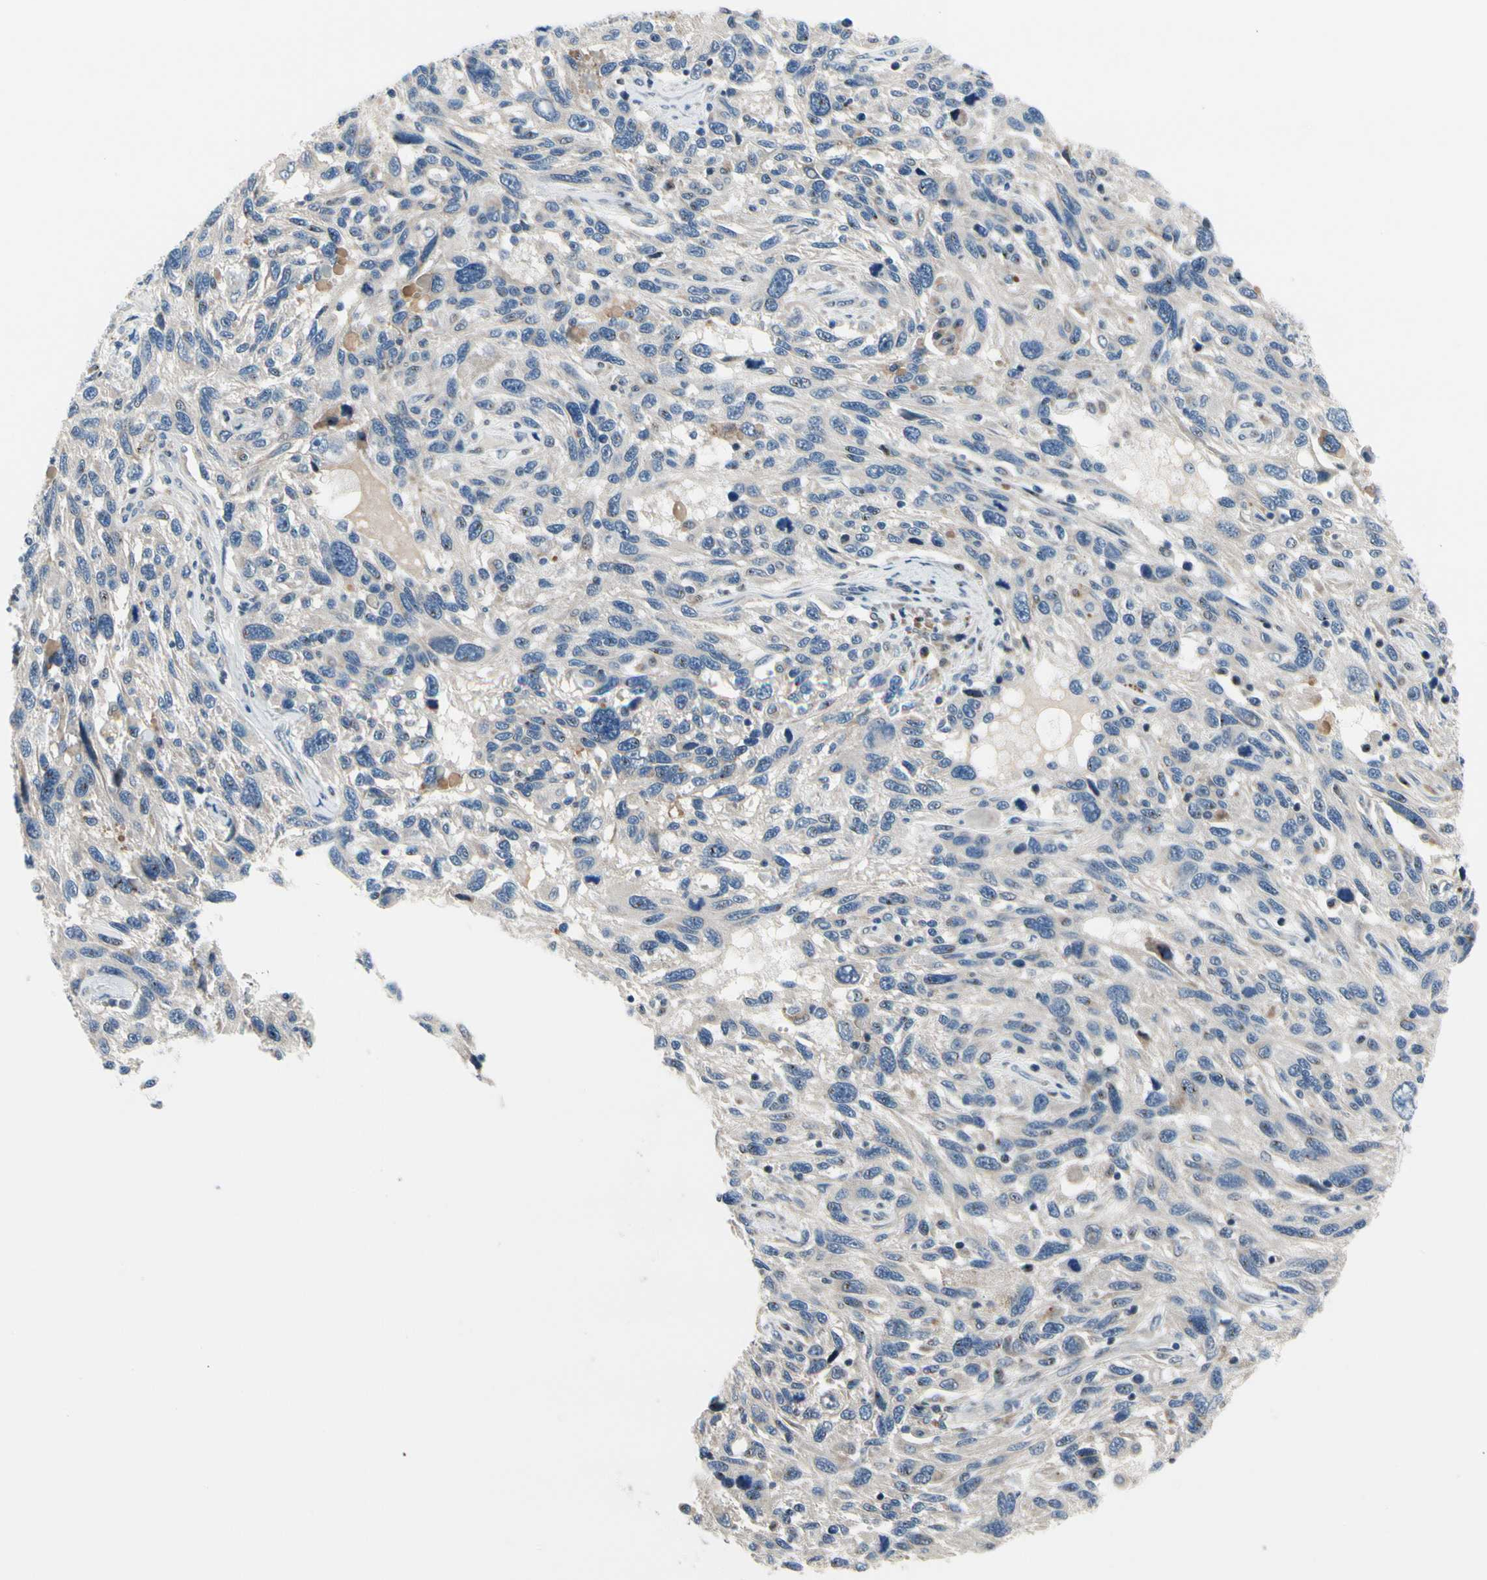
{"staining": {"intensity": "negative", "quantity": "none", "location": "none"}, "tissue": "melanoma", "cell_type": "Tumor cells", "image_type": "cancer", "snomed": [{"axis": "morphology", "description": "Malignant melanoma, NOS"}, {"axis": "topography", "description": "Skin"}], "caption": "DAB (3,3'-diaminobenzidine) immunohistochemical staining of human melanoma shows no significant staining in tumor cells.", "gene": "NFASC", "patient": {"sex": "male", "age": 53}}